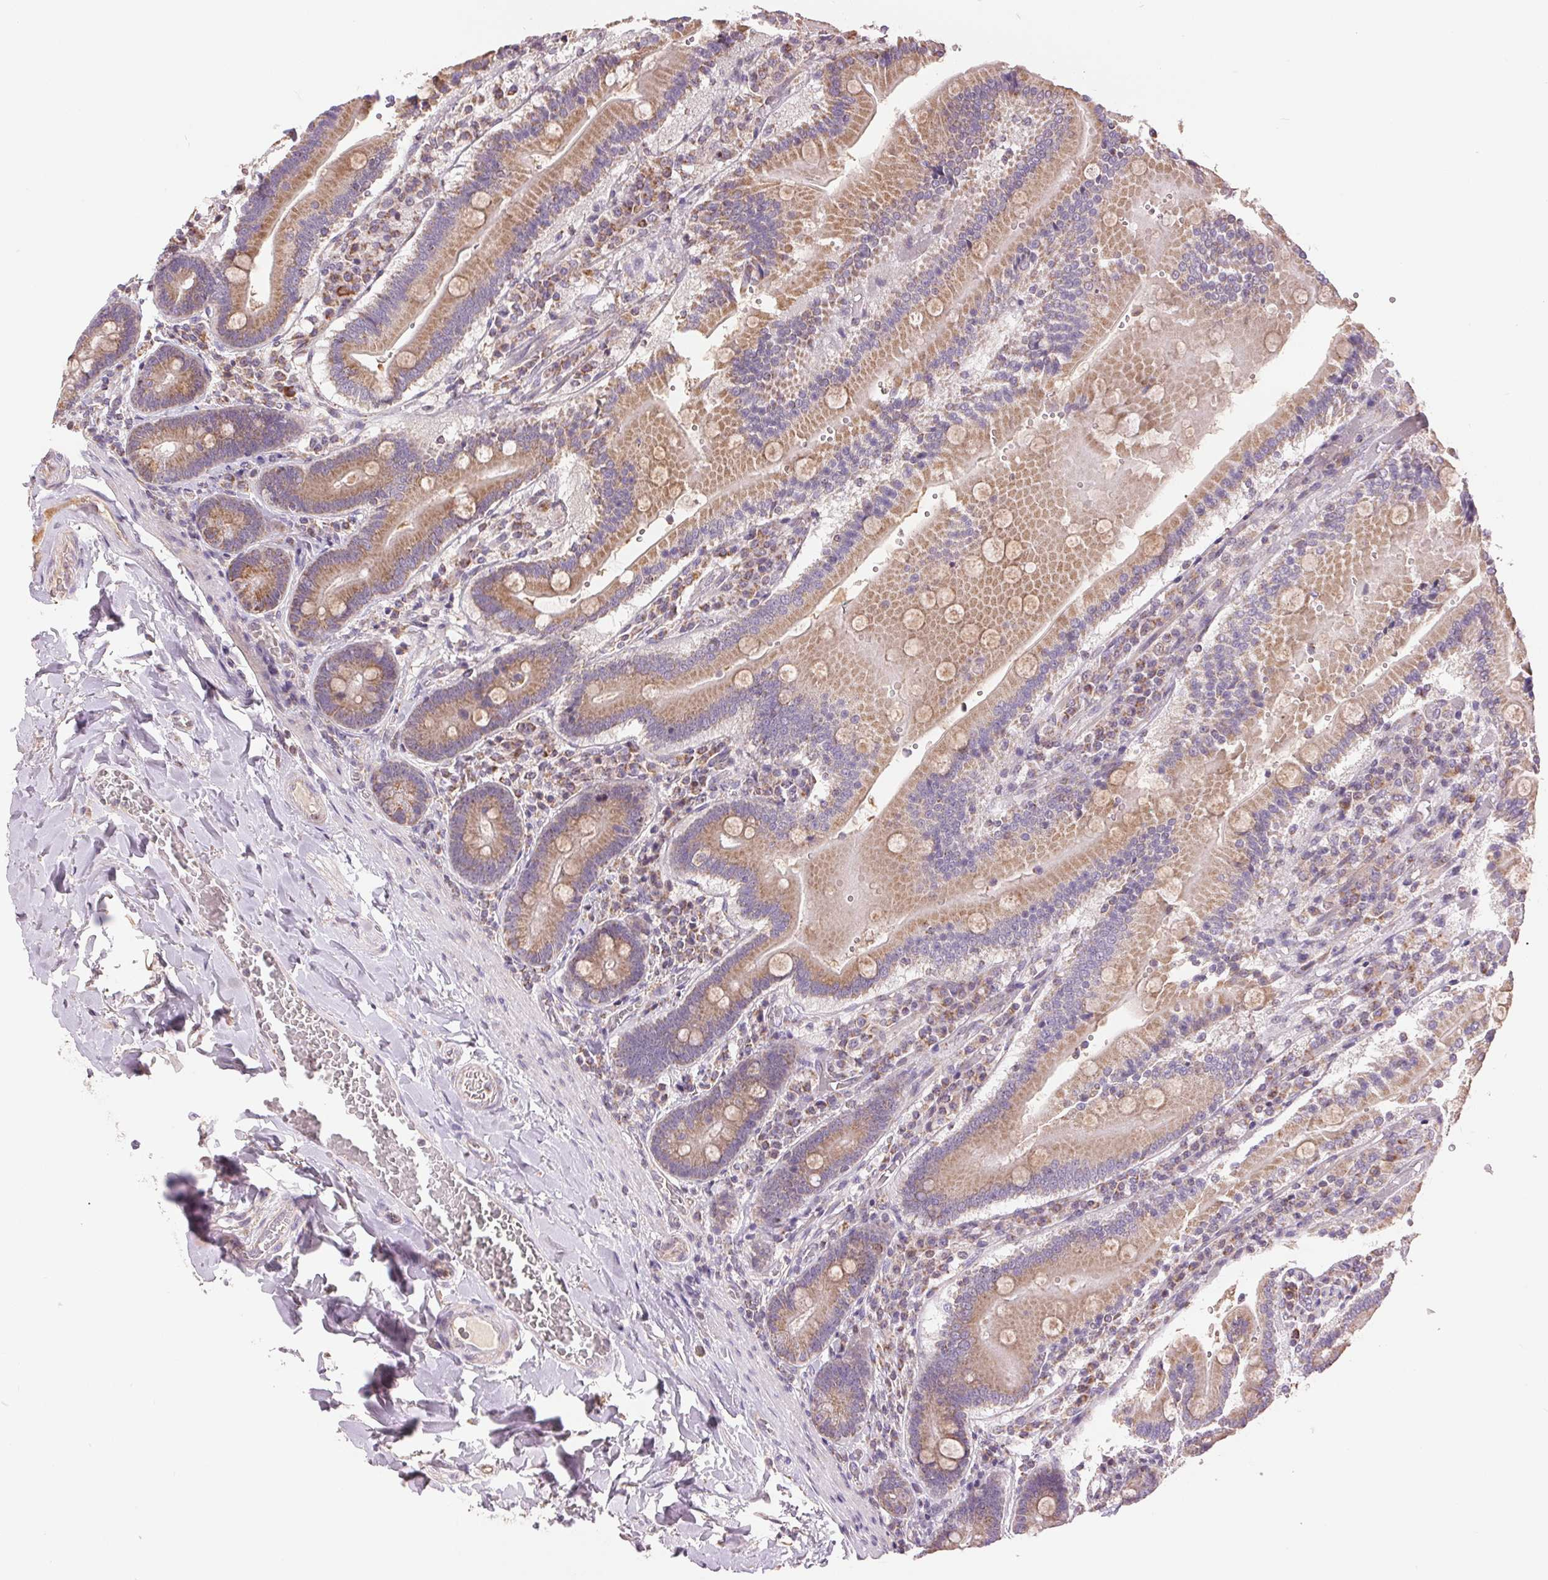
{"staining": {"intensity": "moderate", "quantity": ">75%", "location": "cytoplasmic/membranous"}, "tissue": "duodenum", "cell_type": "Glandular cells", "image_type": "normal", "snomed": [{"axis": "morphology", "description": "Normal tissue, NOS"}, {"axis": "topography", "description": "Duodenum"}], "caption": "Duodenum stained with a brown dye reveals moderate cytoplasmic/membranous positive positivity in approximately >75% of glandular cells.", "gene": "DGUOK", "patient": {"sex": "female", "age": 62}}